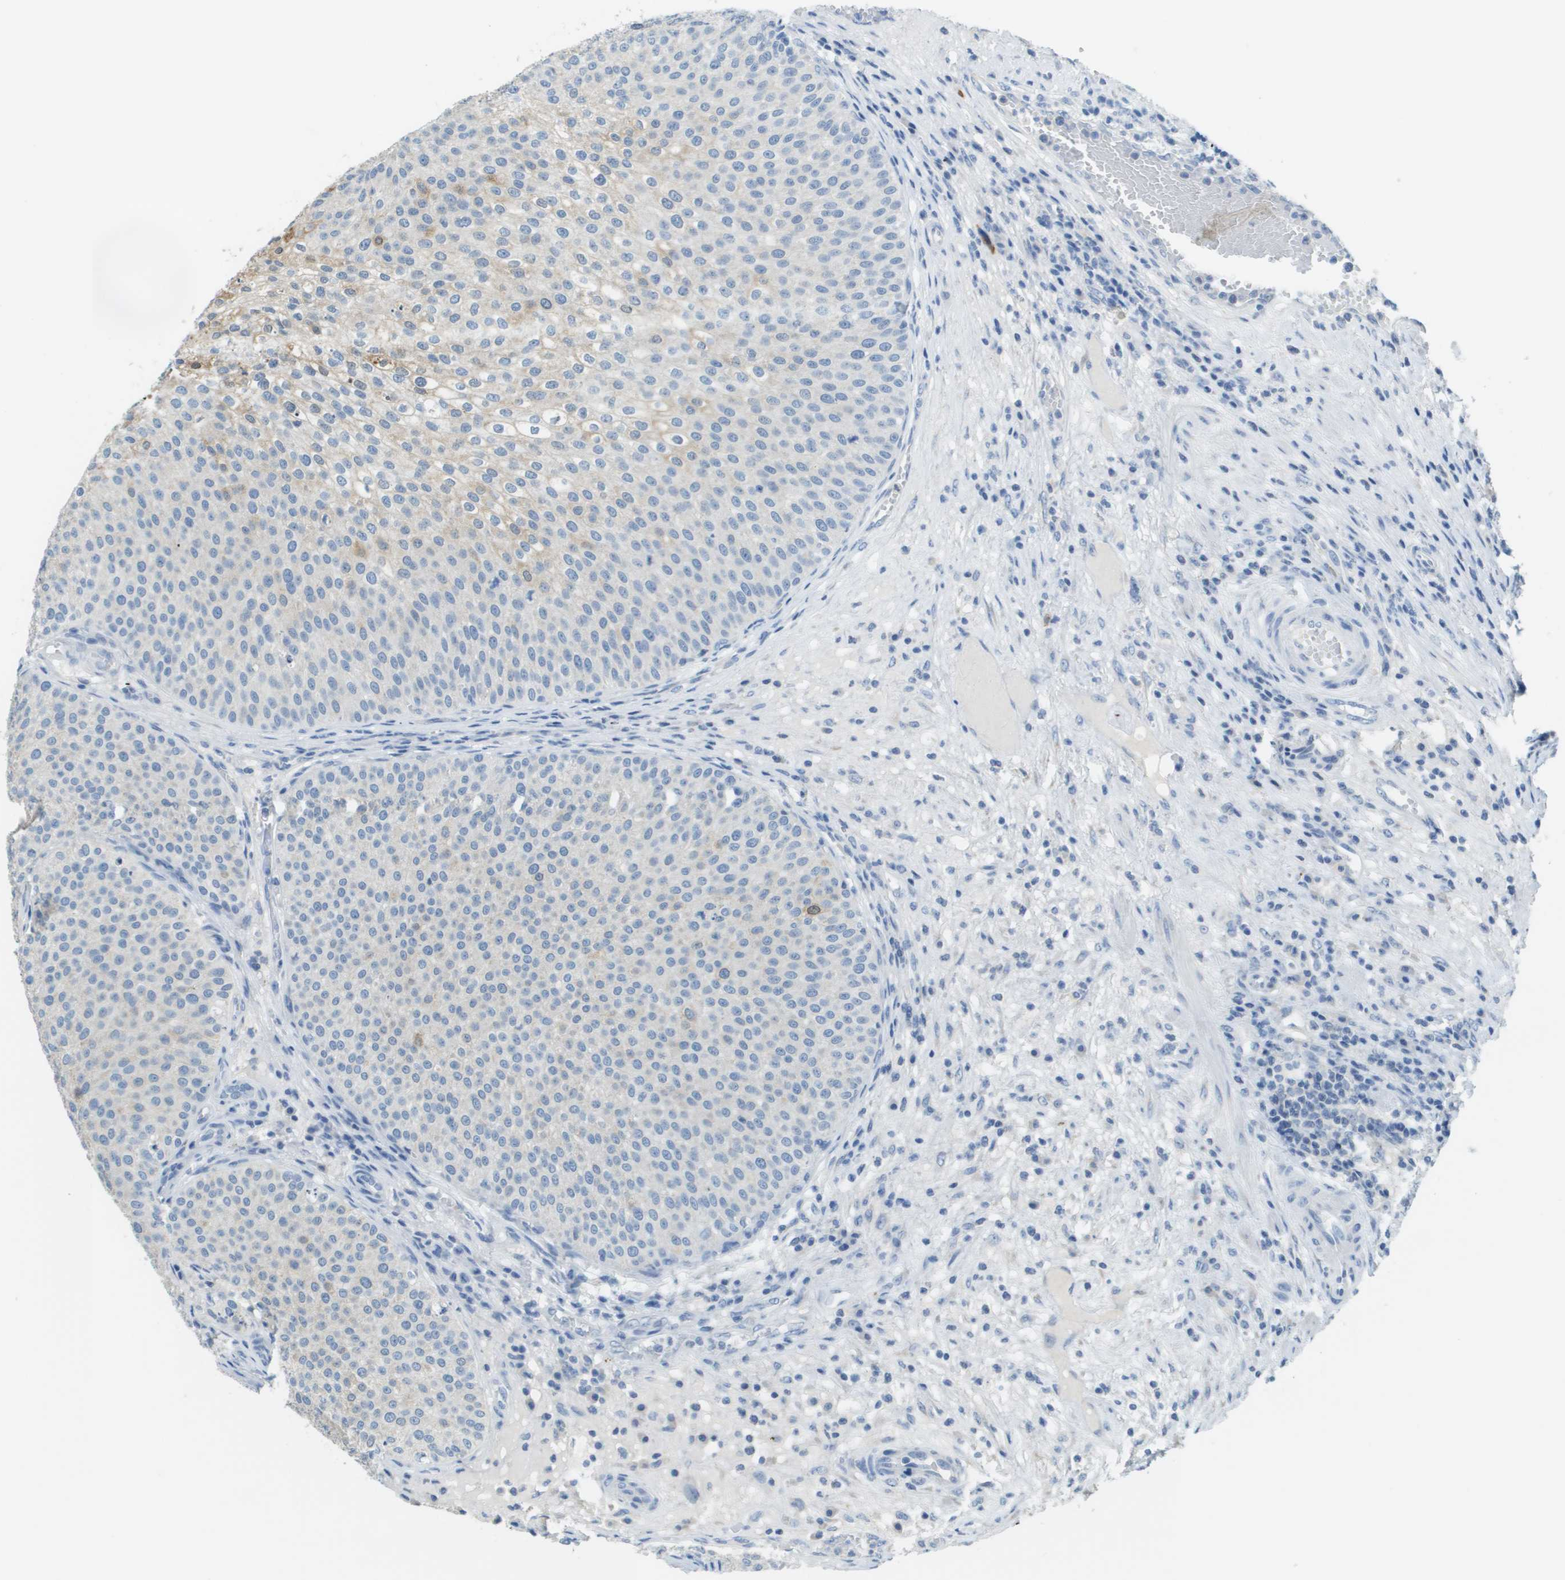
{"staining": {"intensity": "moderate", "quantity": "<25%", "location": "cytoplasmic/membranous"}, "tissue": "urothelial cancer", "cell_type": "Tumor cells", "image_type": "cancer", "snomed": [{"axis": "morphology", "description": "Urothelial carcinoma, Low grade"}, {"axis": "topography", "description": "Smooth muscle"}, {"axis": "topography", "description": "Urinary bladder"}], "caption": "A high-resolution photomicrograph shows immunohistochemistry (IHC) staining of urothelial cancer, which shows moderate cytoplasmic/membranous expression in about <25% of tumor cells.", "gene": "PTGDR2", "patient": {"sex": "male", "age": 60}}